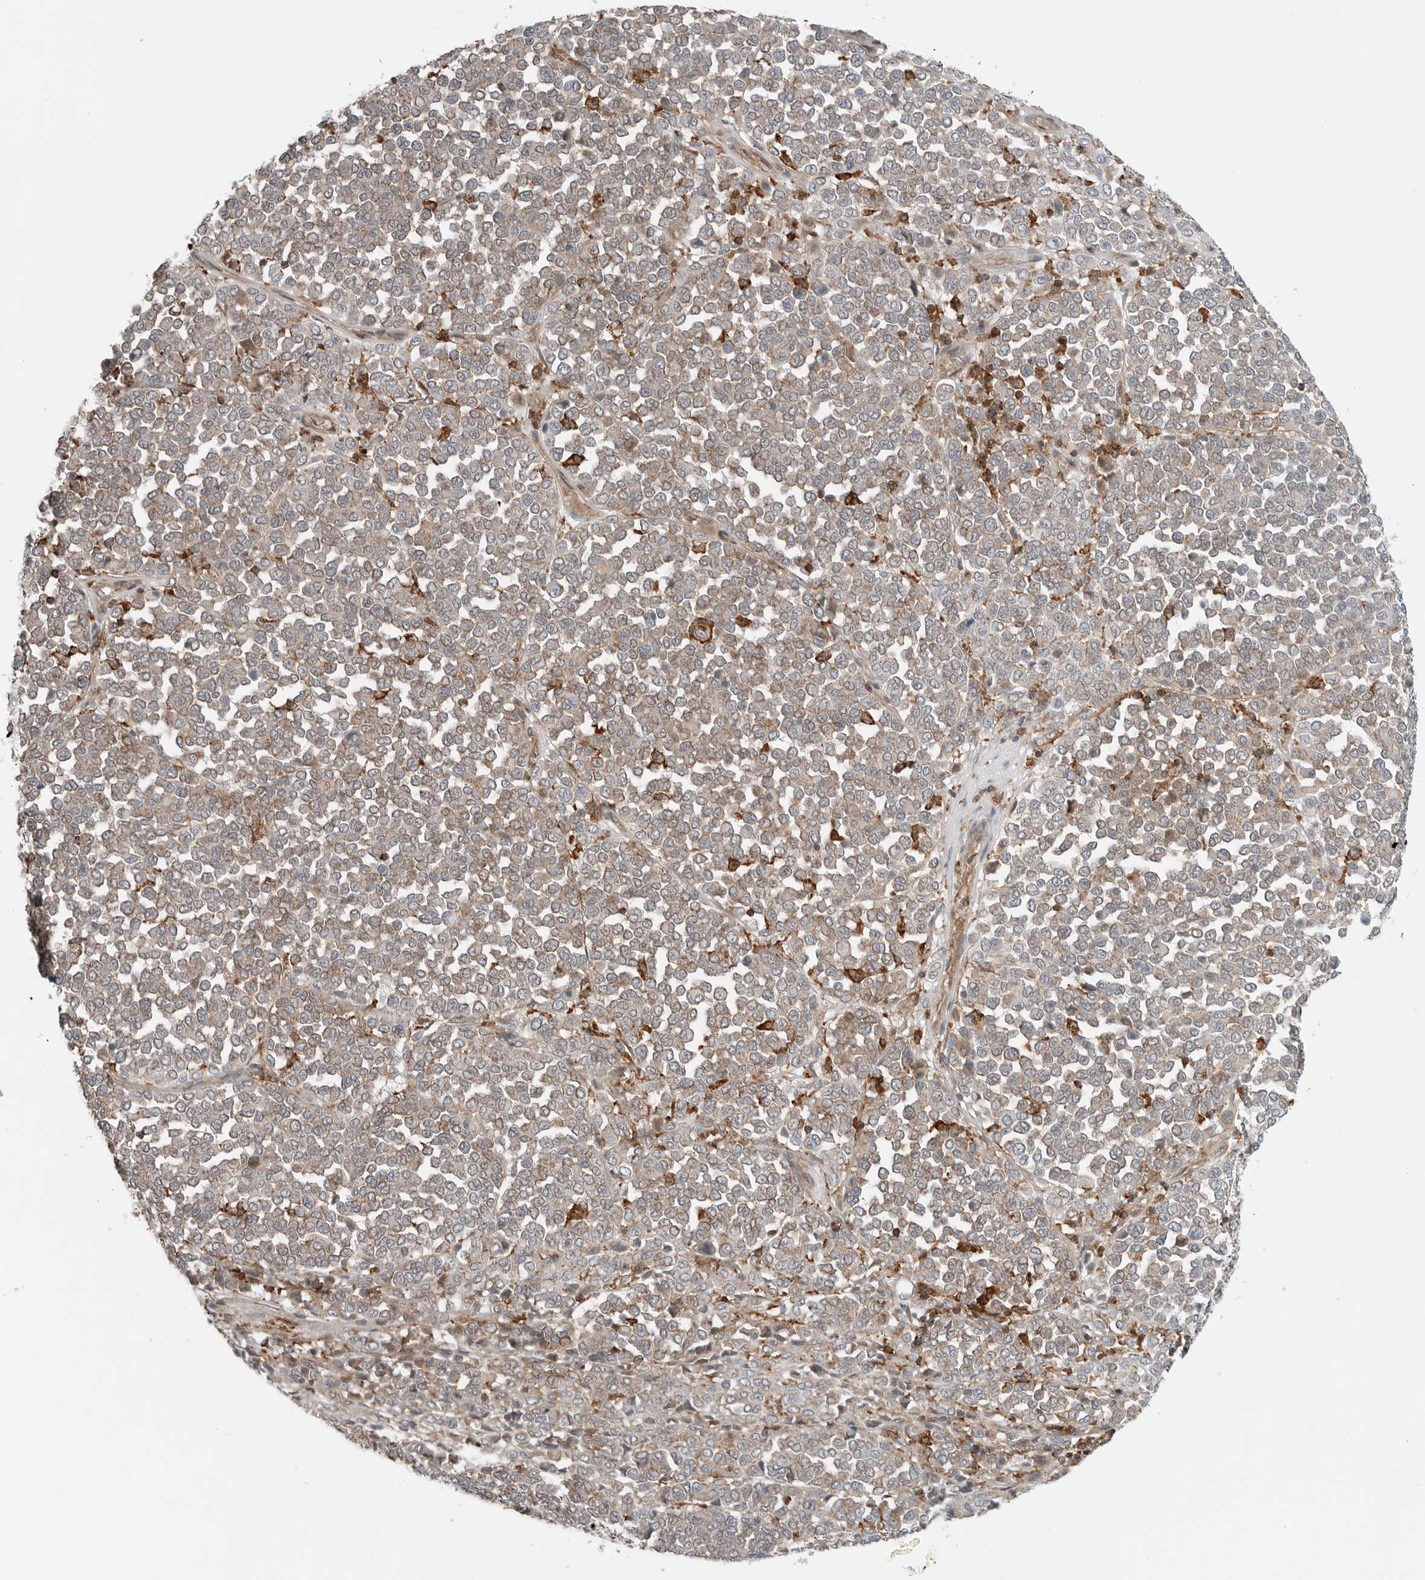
{"staining": {"intensity": "weak", "quantity": "25%-75%", "location": "cytoplasmic/membranous"}, "tissue": "melanoma", "cell_type": "Tumor cells", "image_type": "cancer", "snomed": [{"axis": "morphology", "description": "Malignant melanoma, Metastatic site"}, {"axis": "topography", "description": "Pancreas"}], "caption": "The image exhibits immunohistochemical staining of malignant melanoma (metastatic site). There is weak cytoplasmic/membranous positivity is seen in about 25%-75% of tumor cells. The protein of interest is stained brown, and the nuclei are stained in blue (DAB IHC with brightfield microscopy, high magnification).", "gene": "LEFTY2", "patient": {"sex": "female", "age": 30}}